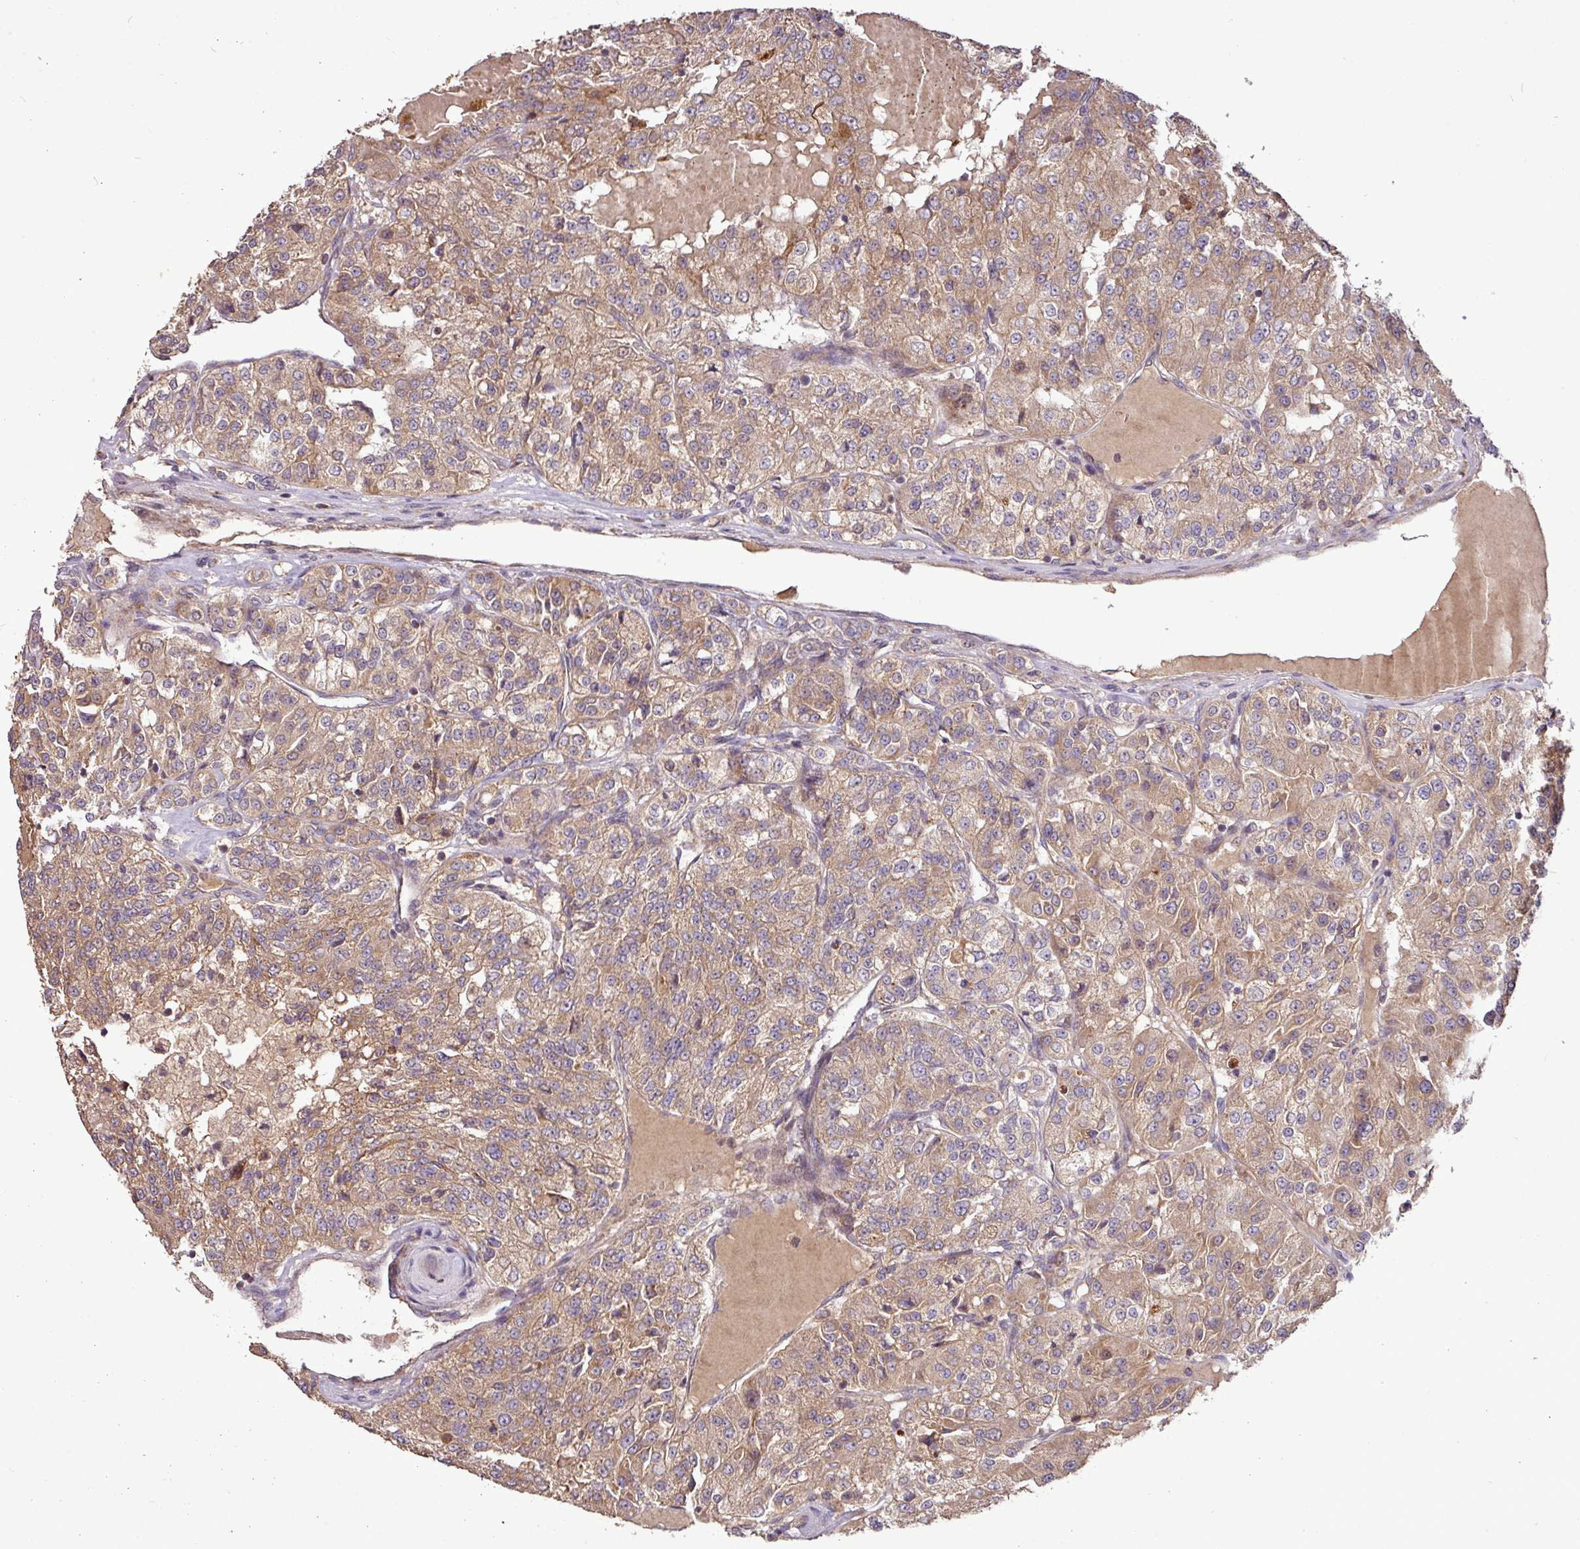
{"staining": {"intensity": "moderate", "quantity": ">75%", "location": "cytoplasmic/membranous"}, "tissue": "renal cancer", "cell_type": "Tumor cells", "image_type": "cancer", "snomed": [{"axis": "morphology", "description": "Adenocarcinoma, NOS"}, {"axis": "topography", "description": "Kidney"}], "caption": "Immunohistochemistry of human renal cancer (adenocarcinoma) exhibits medium levels of moderate cytoplasmic/membranous expression in approximately >75% of tumor cells.", "gene": "YPEL3", "patient": {"sex": "female", "age": 63}}